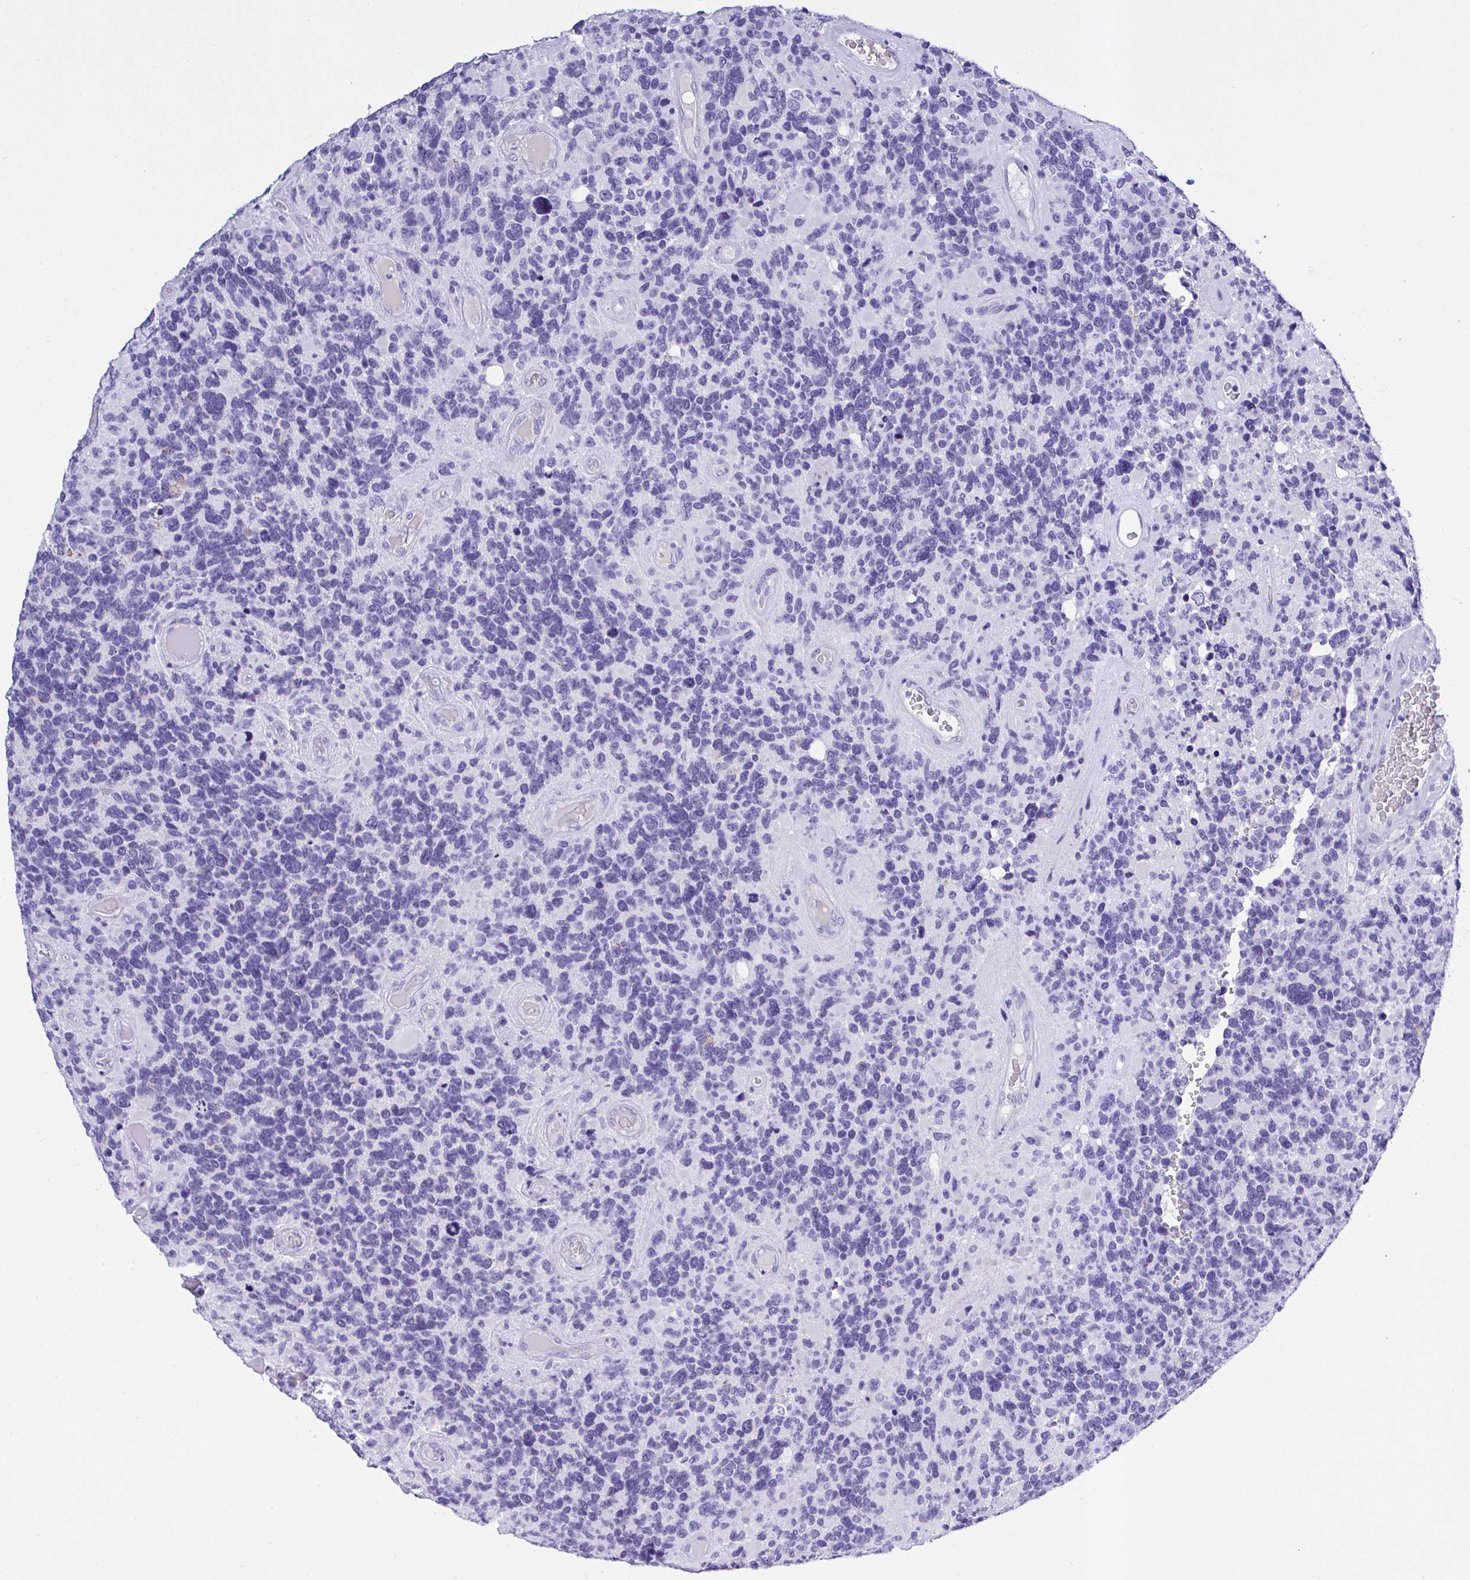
{"staining": {"intensity": "negative", "quantity": "none", "location": "none"}, "tissue": "glioma", "cell_type": "Tumor cells", "image_type": "cancer", "snomed": [{"axis": "morphology", "description": "Glioma, malignant, High grade"}, {"axis": "topography", "description": "Brain"}], "caption": "An image of malignant glioma (high-grade) stained for a protein shows no brown staining in tumor cells.", "gene": "AKR1D1", "patient": {"sex": "female", "age": 40}}